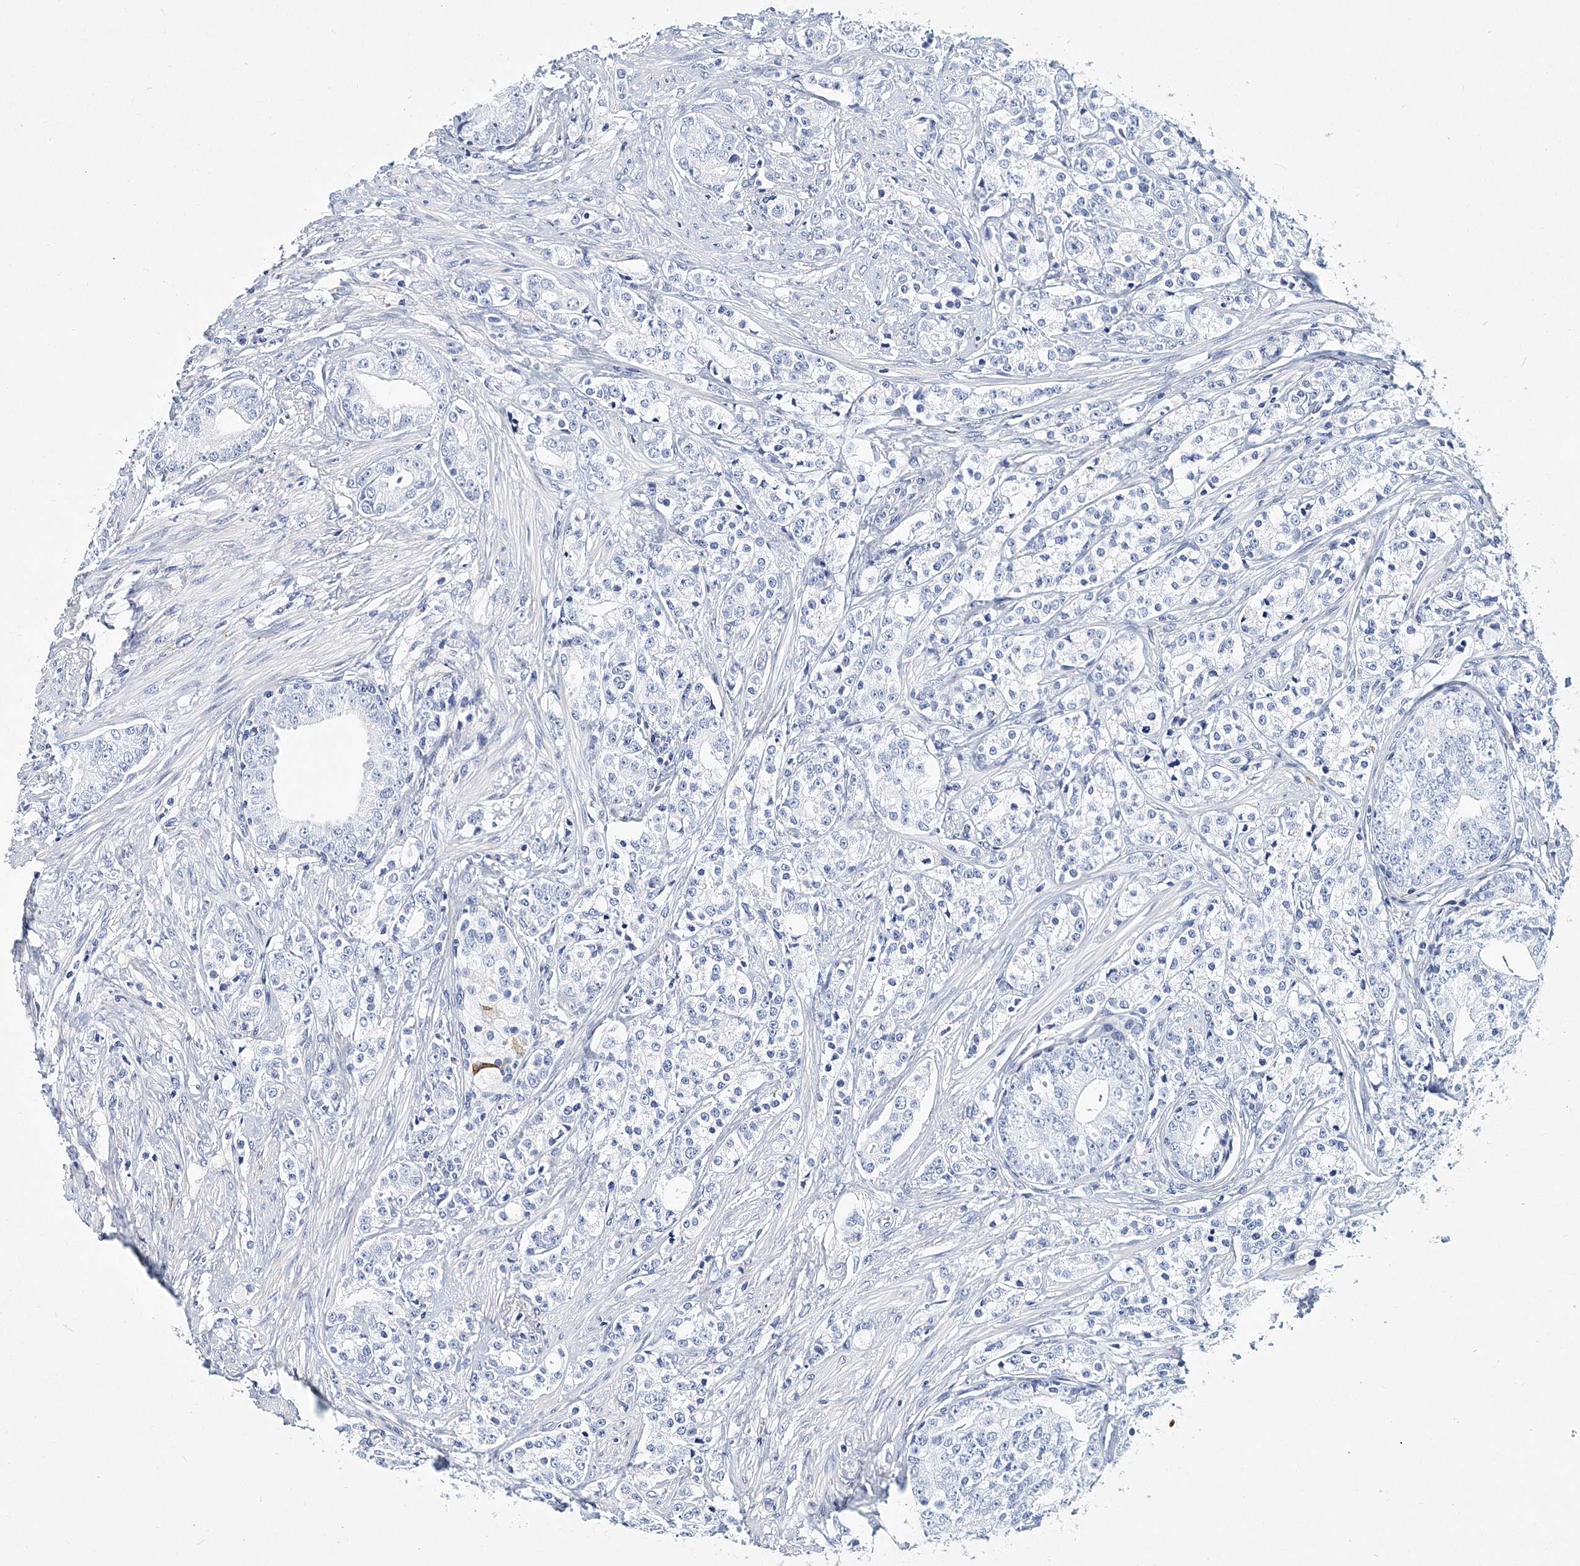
{"staining": {"intensity": "negative", "quantity": "none", "location": "none"}, "tissue": "prostate cancer", "cell_type": "Tumor cells", "image_type": "cancer", "snomed": [{"axis": "morphology", "description": "Adenocarcinoma, High grade"}, {"axis": "topography", "description": "Prostate"}], "caption": "Tumor cells show no significant expression in prostate adenocarcinoma (high-grade).", "gene": "ITGA2B", "patient": {"sex": "male", "age": 69}}